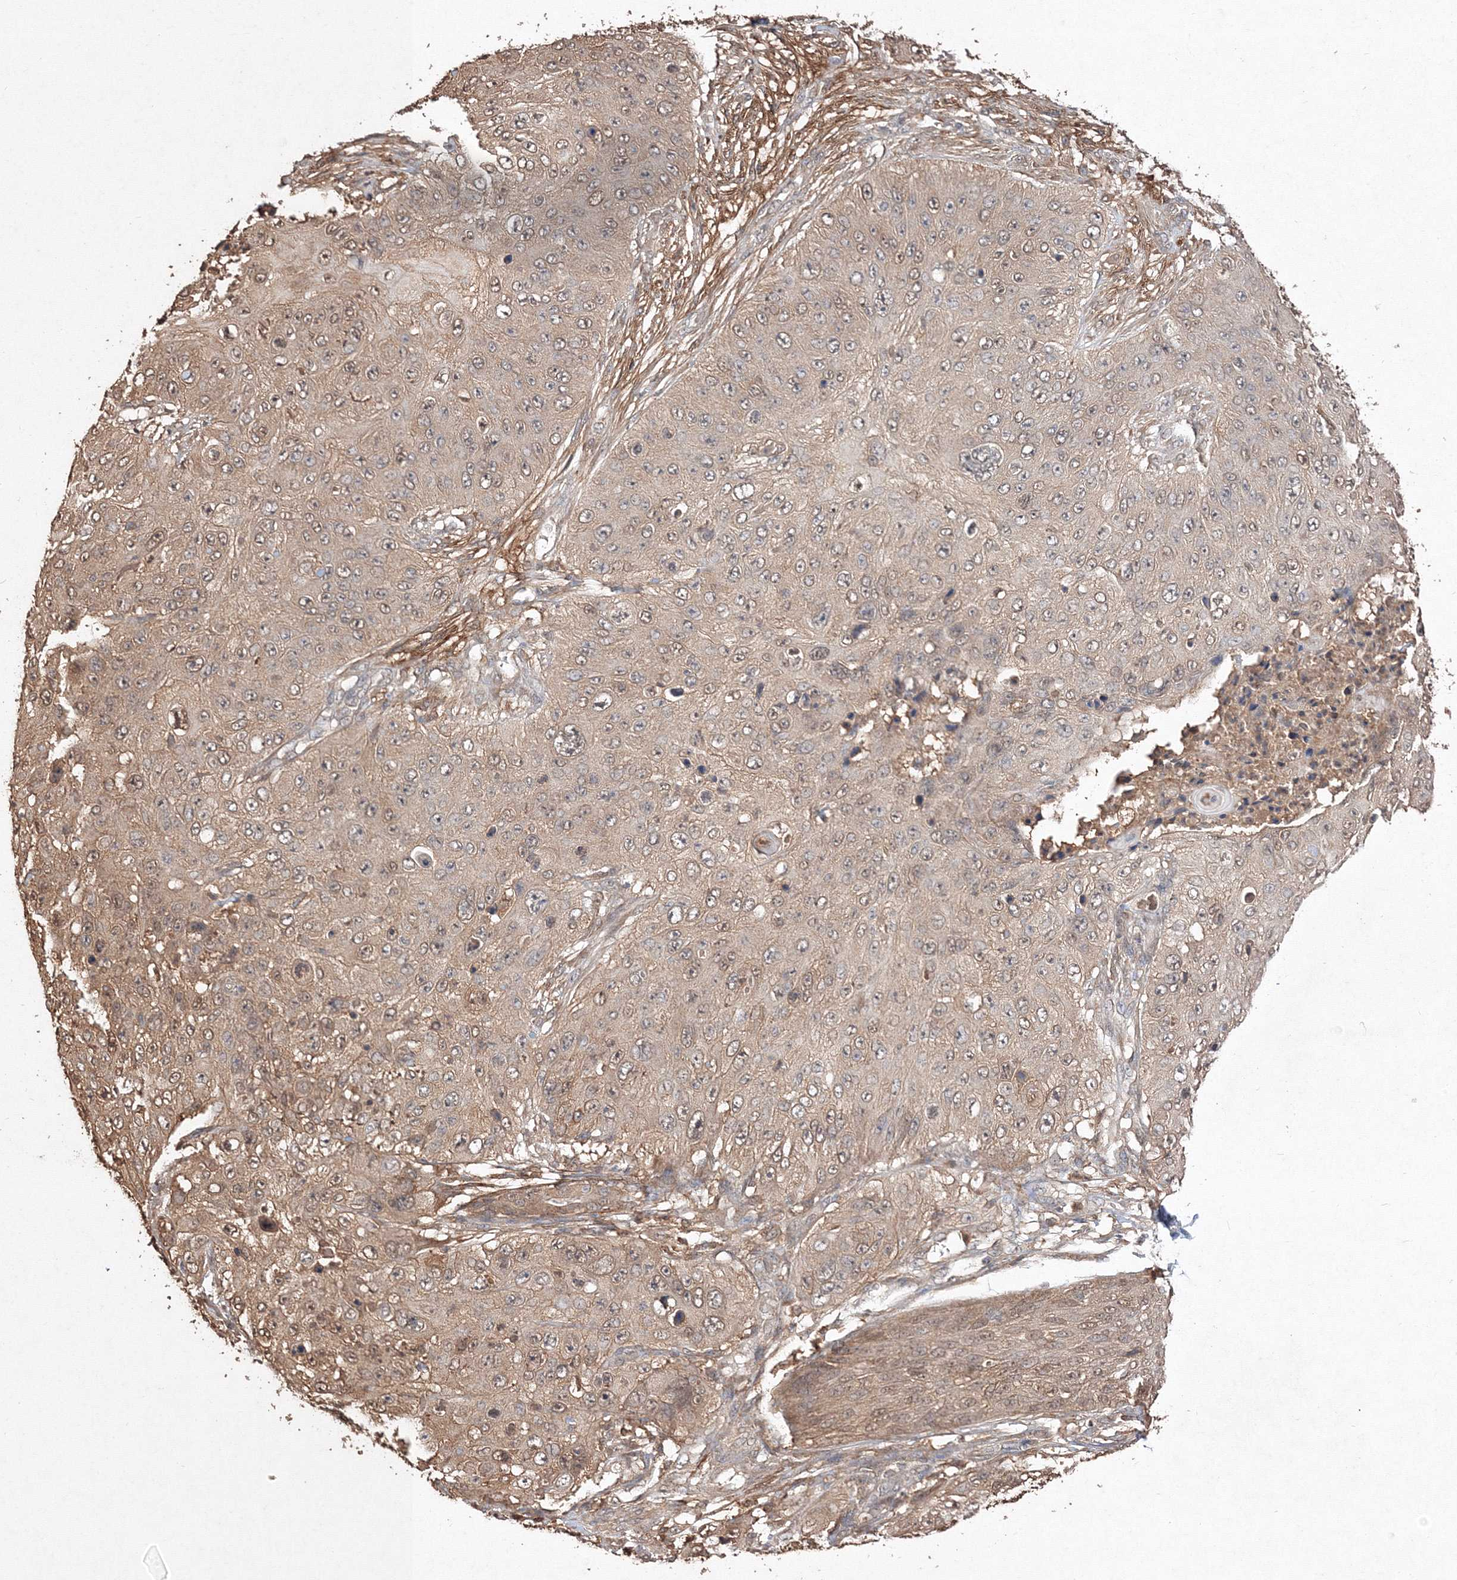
{"staining": {"intensity": "weak", "quantity": "25%-75%", "location": "cytoplasmic/membranous,nuclear"}, "tissue": "skin cancer", "cell_type": "Tumor cells", "image_type": "cancer", "snomed": [{"axis": "morphology", "description": "Squamous cell carcinoma, NOS"}, {"axis": "topography", "description": "Skin"}], "caption": "Immunohistochemistry (IHC) of skin cancer (squamous cell carcinoma) displays low levels of weak cytoplasmic/membranous and nuclear expression in about 25%-75% of tumor cells.", "gene": "S100A11", "patient": {"sex": "female", "age": 80}}